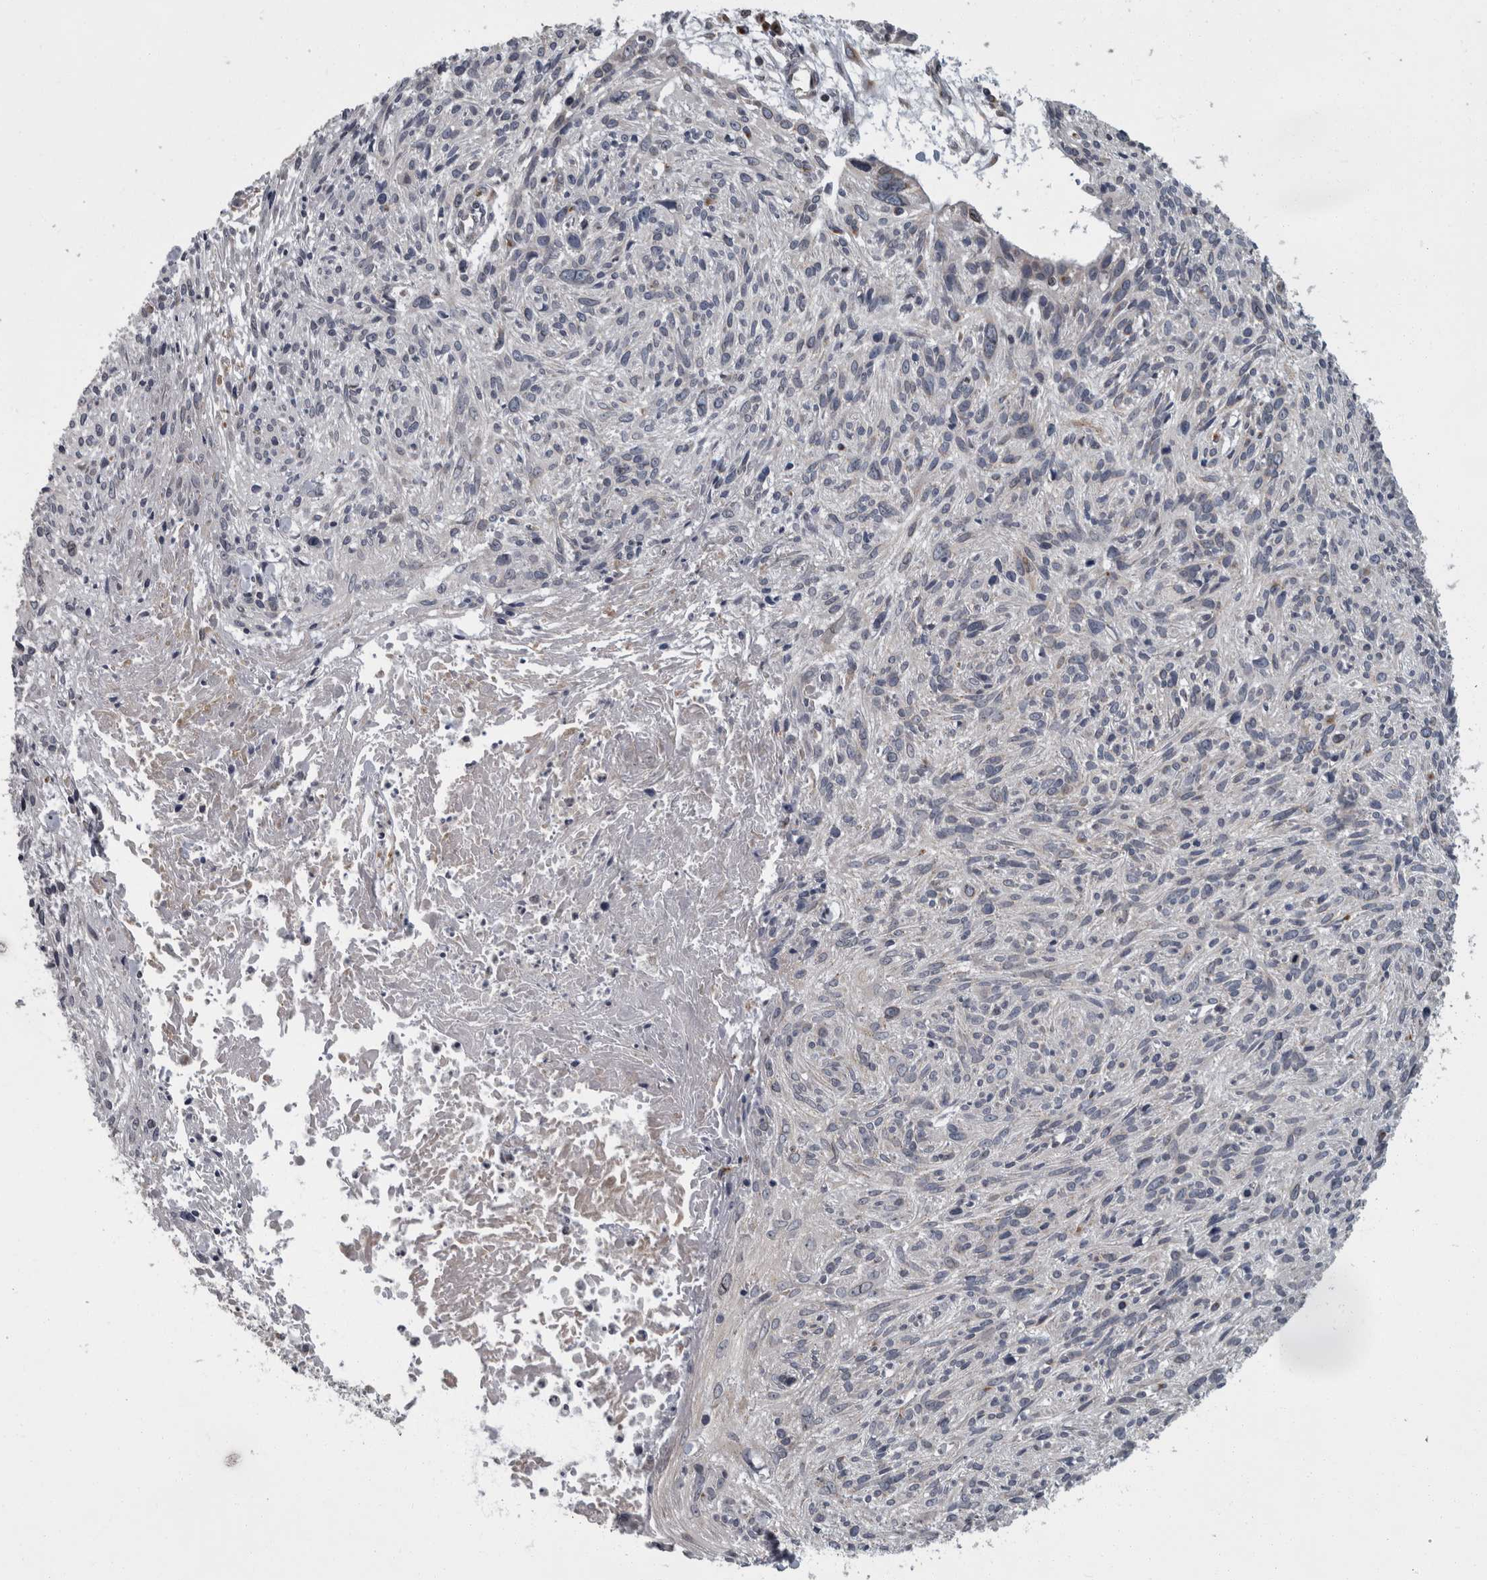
{"staining": {"intensity": "negative", "quantity": "none", "location": "none"}, "tissue": "cervical cancer", "cell_type": "Tumor cells", "image_type": "cancer", "snomed": [{"axis": "morphology", "description": "Squamous cell carcinoma, NOS"}, {"axis": "topography", "description": "Cervix"}], "caption": "Immunohistochemistry (IHC) of cervical cancer (squamous cell carcinoma) shows no staining in tumor cells. (DAB (3,3'-diaminobenzidine) immunohistochemistry (IHC) visualized using brightfield microscopy, high magnification).", "gene": "LMAN2L", "patient": {"sex": "female", "age": 51}}